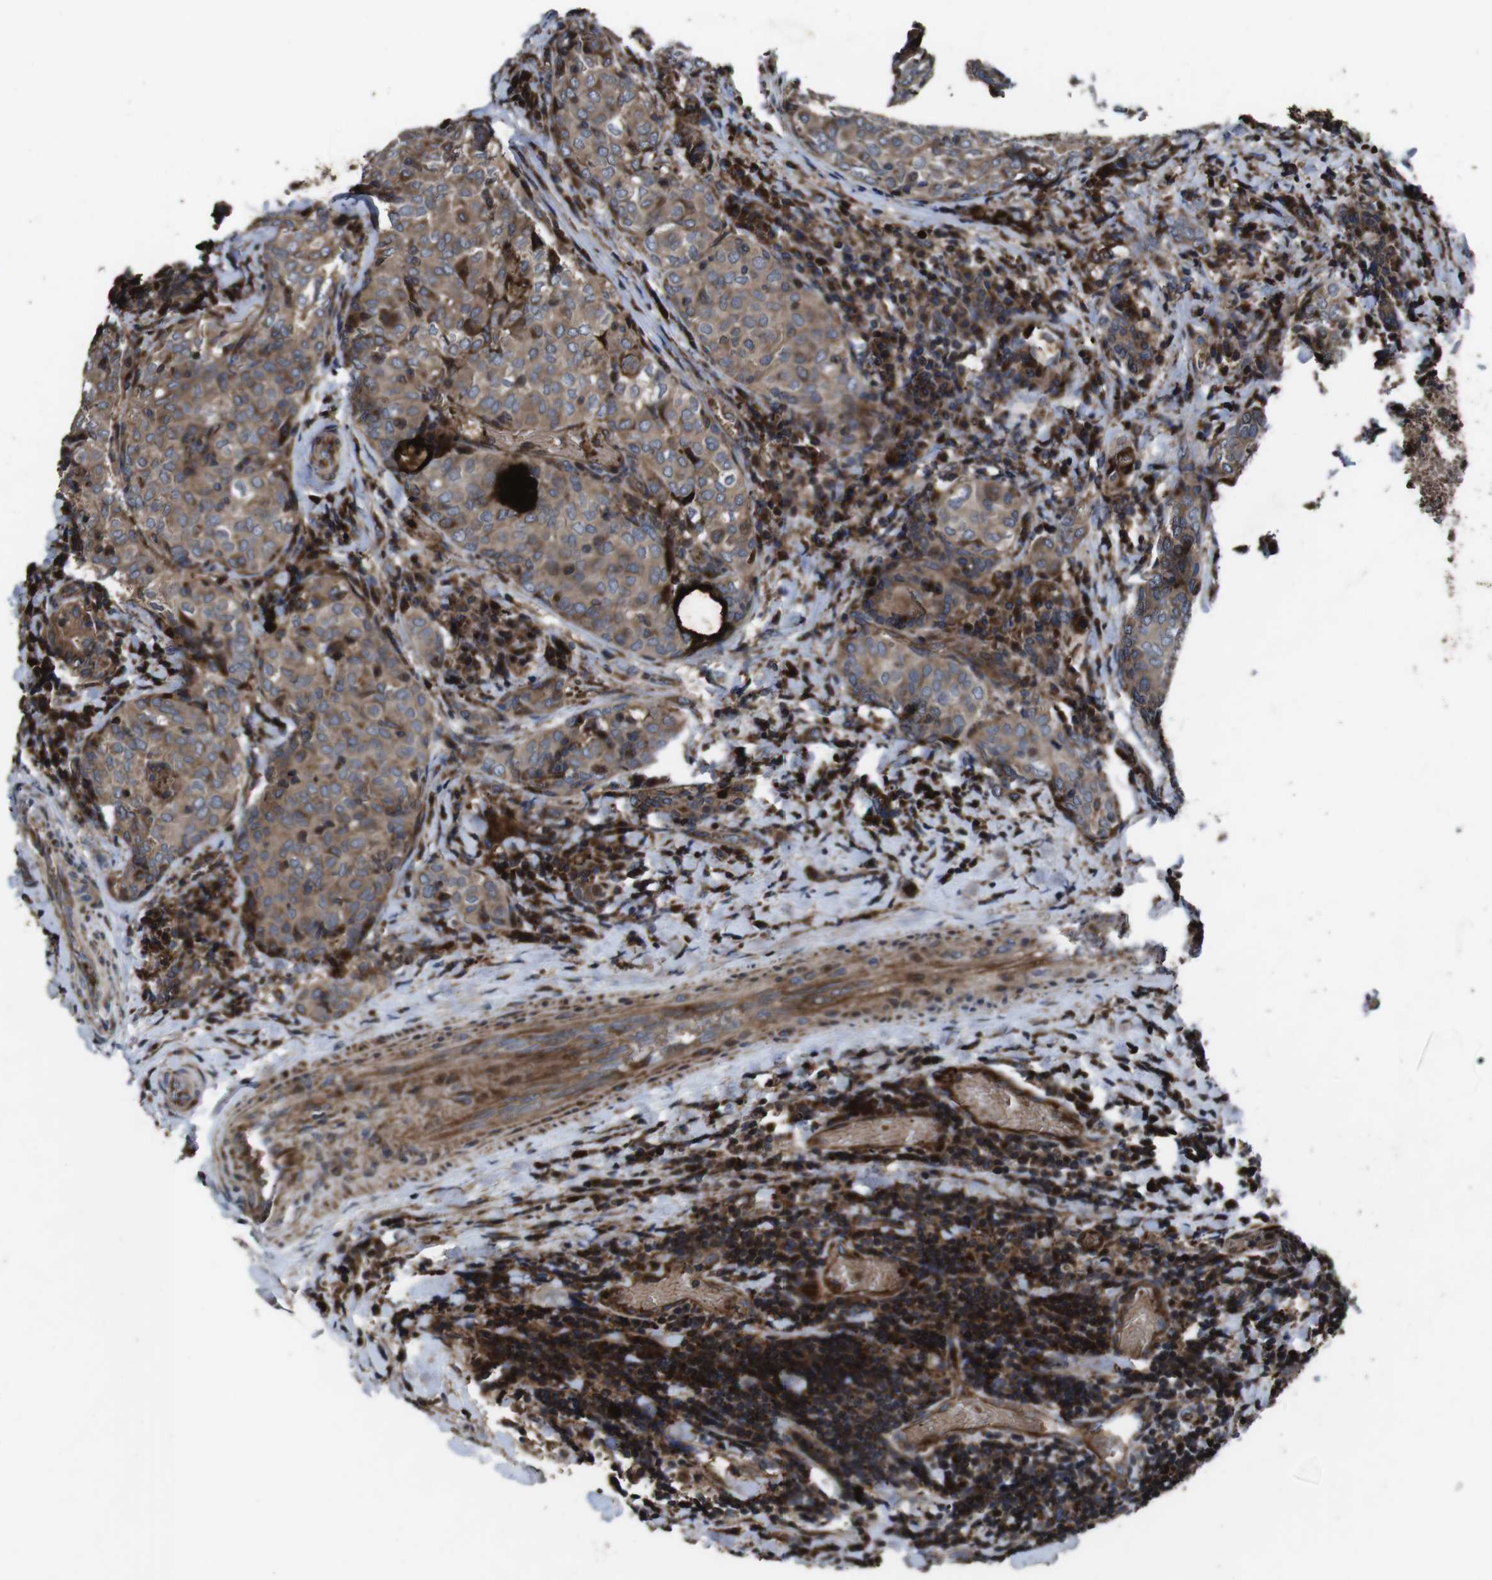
{"staining": {"intensity": "moderate", "quantity": ">75%", "location": "cytoplasmic/membranous"}, "tissue": "thyroid cancer", "cell_type": "Tumor cells", "image_type": "cancer", "snomed": [{"axis": "morphology", "description": "Normal tissue, NOS"}, {"axis": "morphology", "description": "Papillary adenocarcinoma, NOS"}, {"axis": "topography", "description": "Thyroid gland"}], "caption": "Immunohistochemistry of thyroid cancer displays medium levels of moderate cytoplasmic/membranous staining in about >75% of tumor cells. Nuclei are stained in blue.", "gene": "SMYD3", "patient": {"sex": "female", "age": 30}}